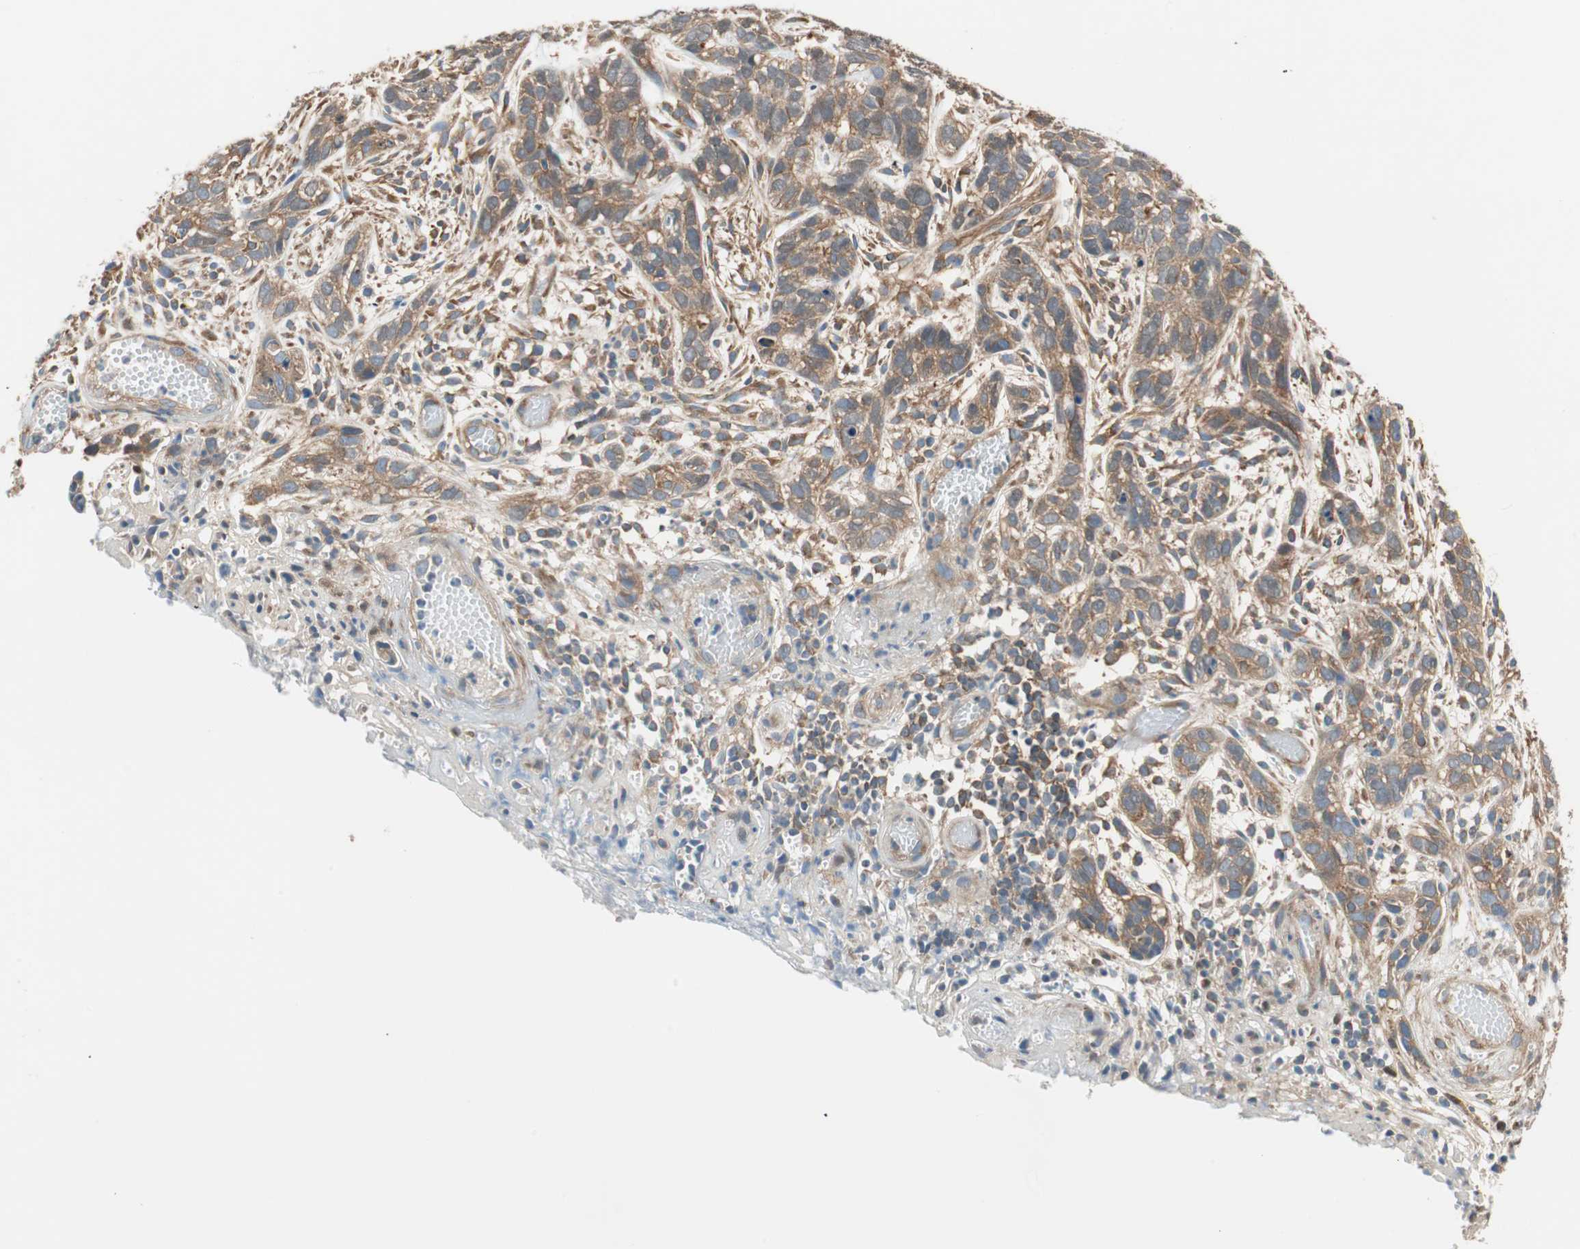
{"staining": {"intensity": "moderate", "quantity": ">75%", "location": "cytoplasmic/membranous"}, "tissue": "skin cancer", "cell_type": "Tumor cells", "image_type": "cancer", "snomed": [{"axis": "morphology", "description": "Basal cell carcinoma"}, {"axis": "topography", "description": "Skin"}], "caption": "Protein staining displays moderate cytoplasmic/membranous staining in approximately >75% of tumor cells in skin cancer. The protein is shown in brown color, while the nuclei are stained blue.", "gene": "WASL", "patient": {"sex": "male", "age": 87}}